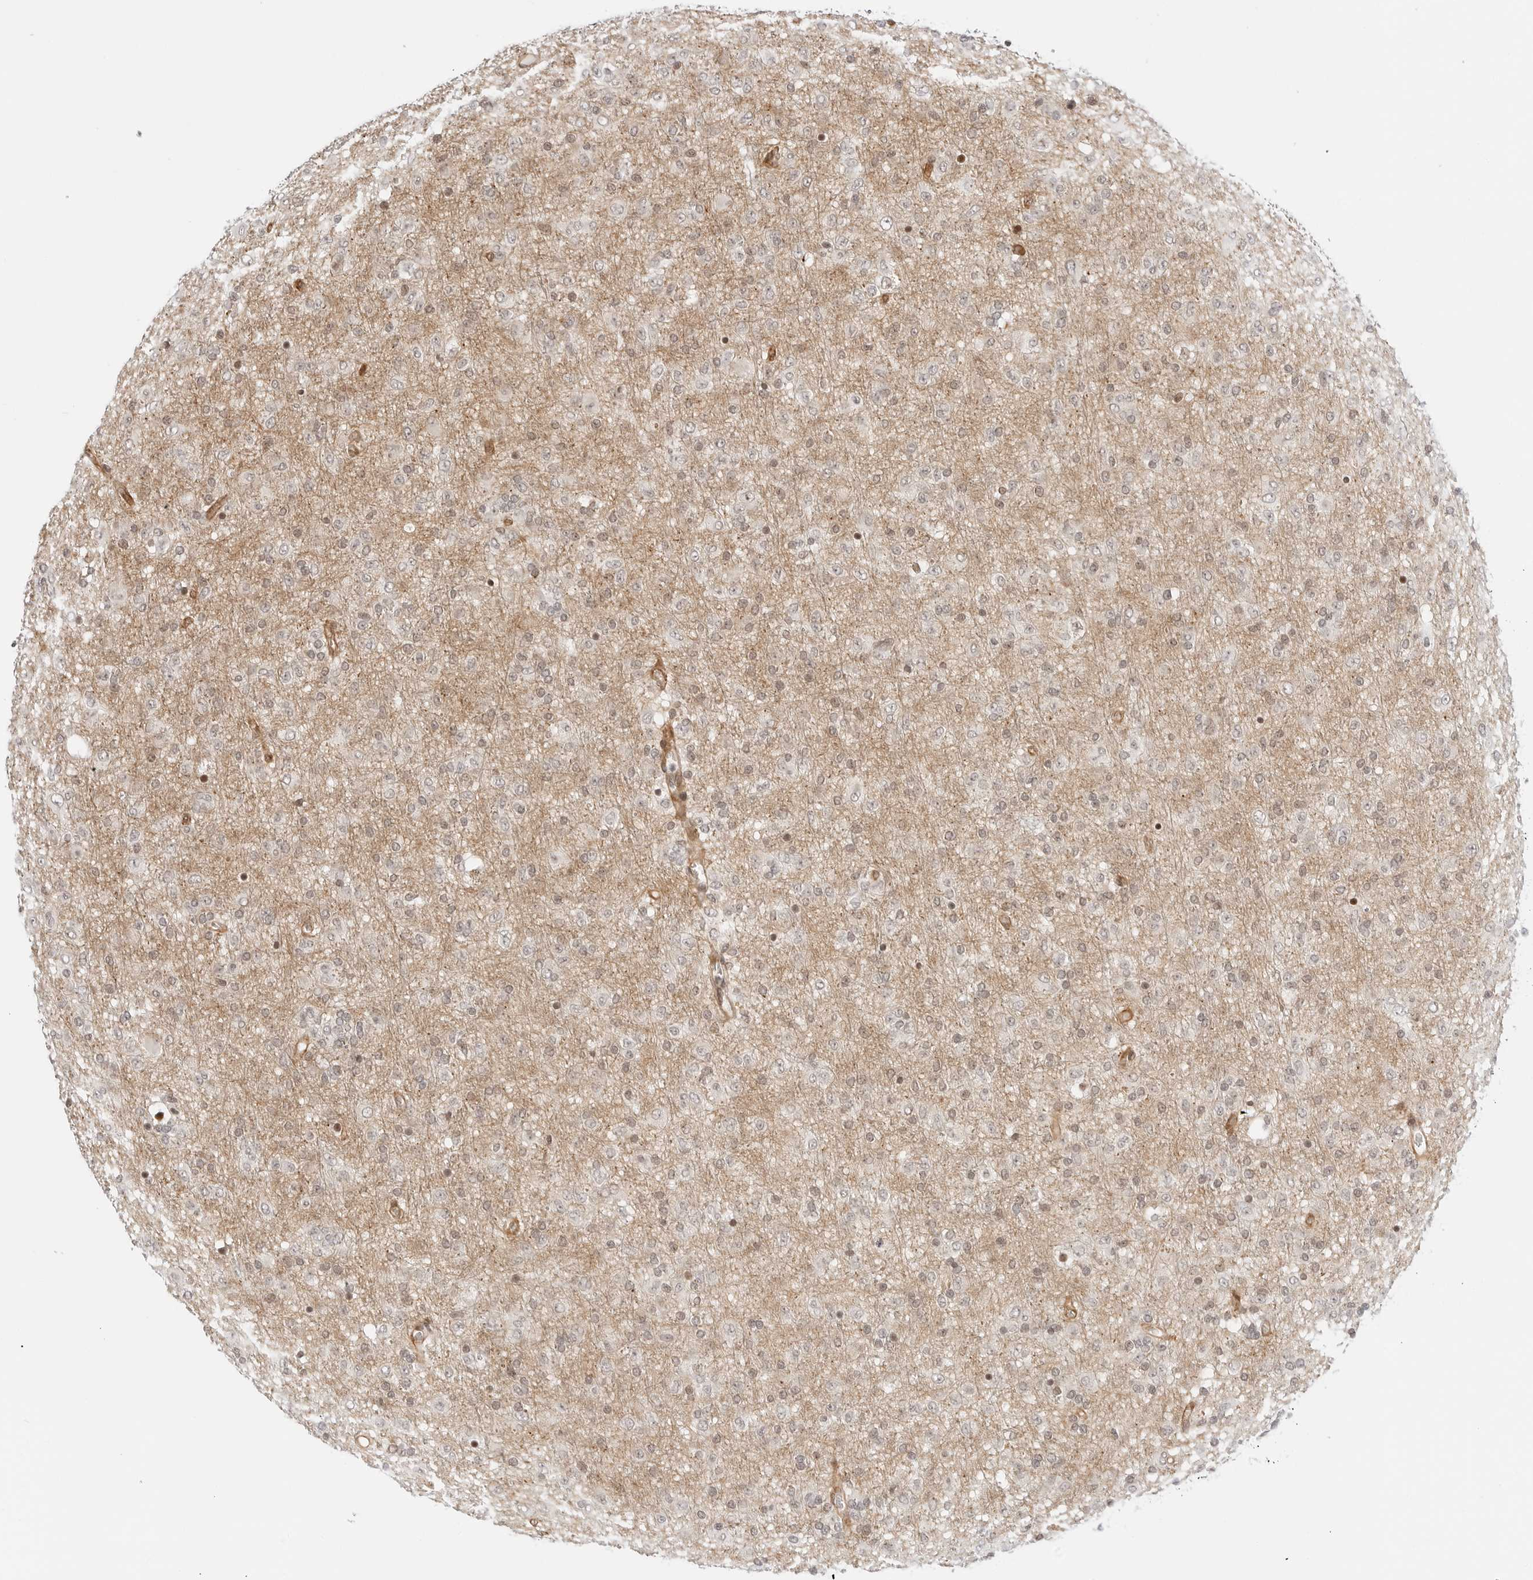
{"staining": {"intensity": "weak", "quantity": "<25%", "location": "nuclear"}, "tissue": "glioma", "cell_type": "Tumor cells", "image_type": "cancer", "snomed": [{"axis": "morphology", "description": "Glioma, malignant, Low grade"}, {"axis": "topography", "description": "Brain"}], "caption": "IHC photomicrograph of neoplastic tissue: human malignant glioma (low-grade) stained with DAB shows no significant protein positivity in tumor cells. (DAB (3,3'-diaminobenzidine) immunohistochemistry (IHC) visualized using brightfield microscopy, high magnification).", "gene": "ZNF613", "patient": {"sex": "male", "age": 65}}